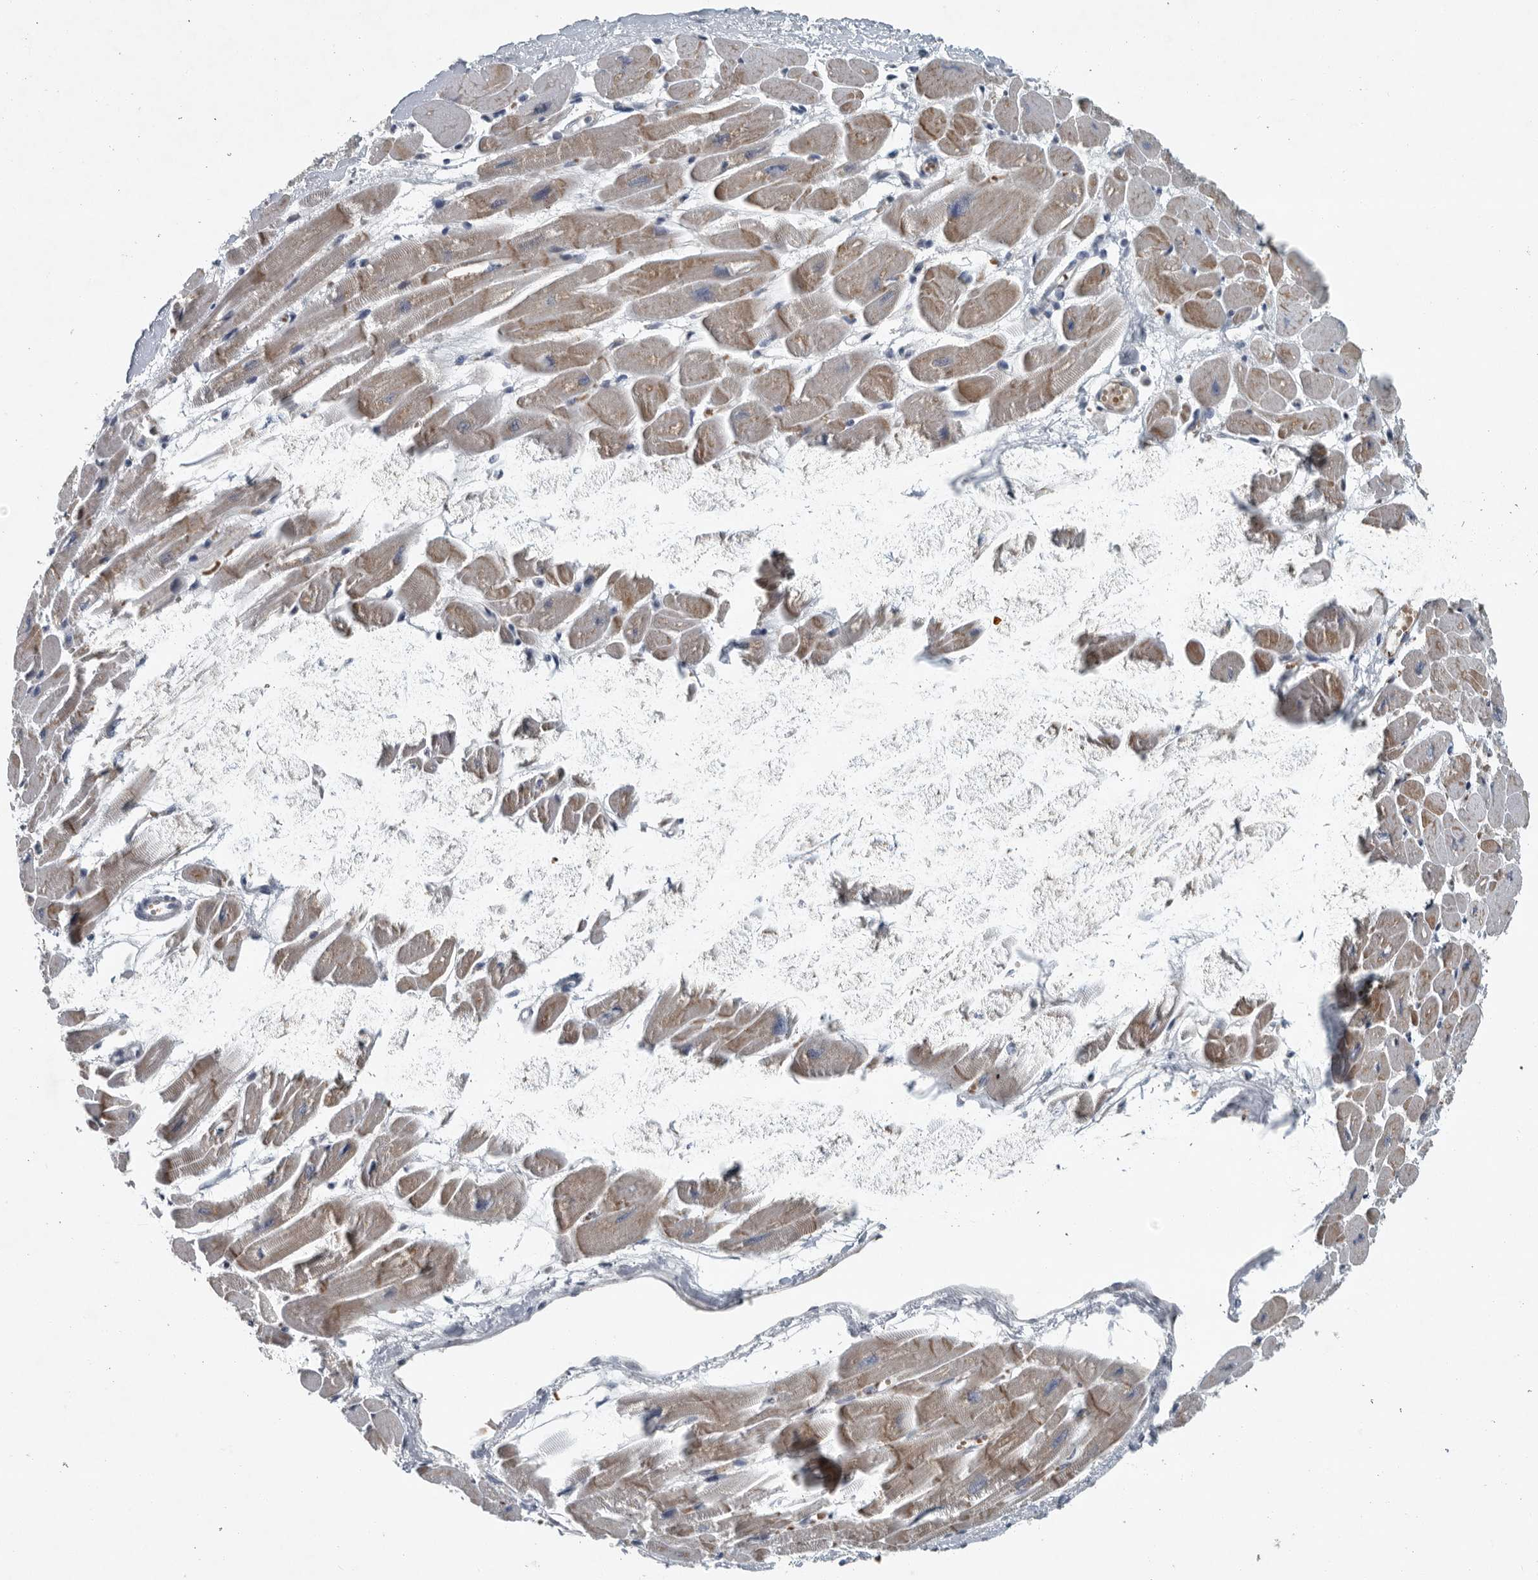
{"staining": {"intensity": "moderate", "quantity": "25%-75%", "location": "cytoplasmic/membranous"}, "tissue": "heart muscle", "cell_type": "Cardiomyocytes", "image_type": "normal", "snomed": [{"axis": "morphology", "description": "Normal tissue, NOS"}, {"axis": "topography", "description": "Heart"}], "caption": "This photomicrograph demonstrates benign heart muscle stained with IHC to label a protein in brown. The cytoplasmic/membranous of cardiomyocytes show moderate positivity for the protein. Nuclei are counter-stained blue.", "gene": "MPP3", "patient": {"sex": "female", "age": 54}}